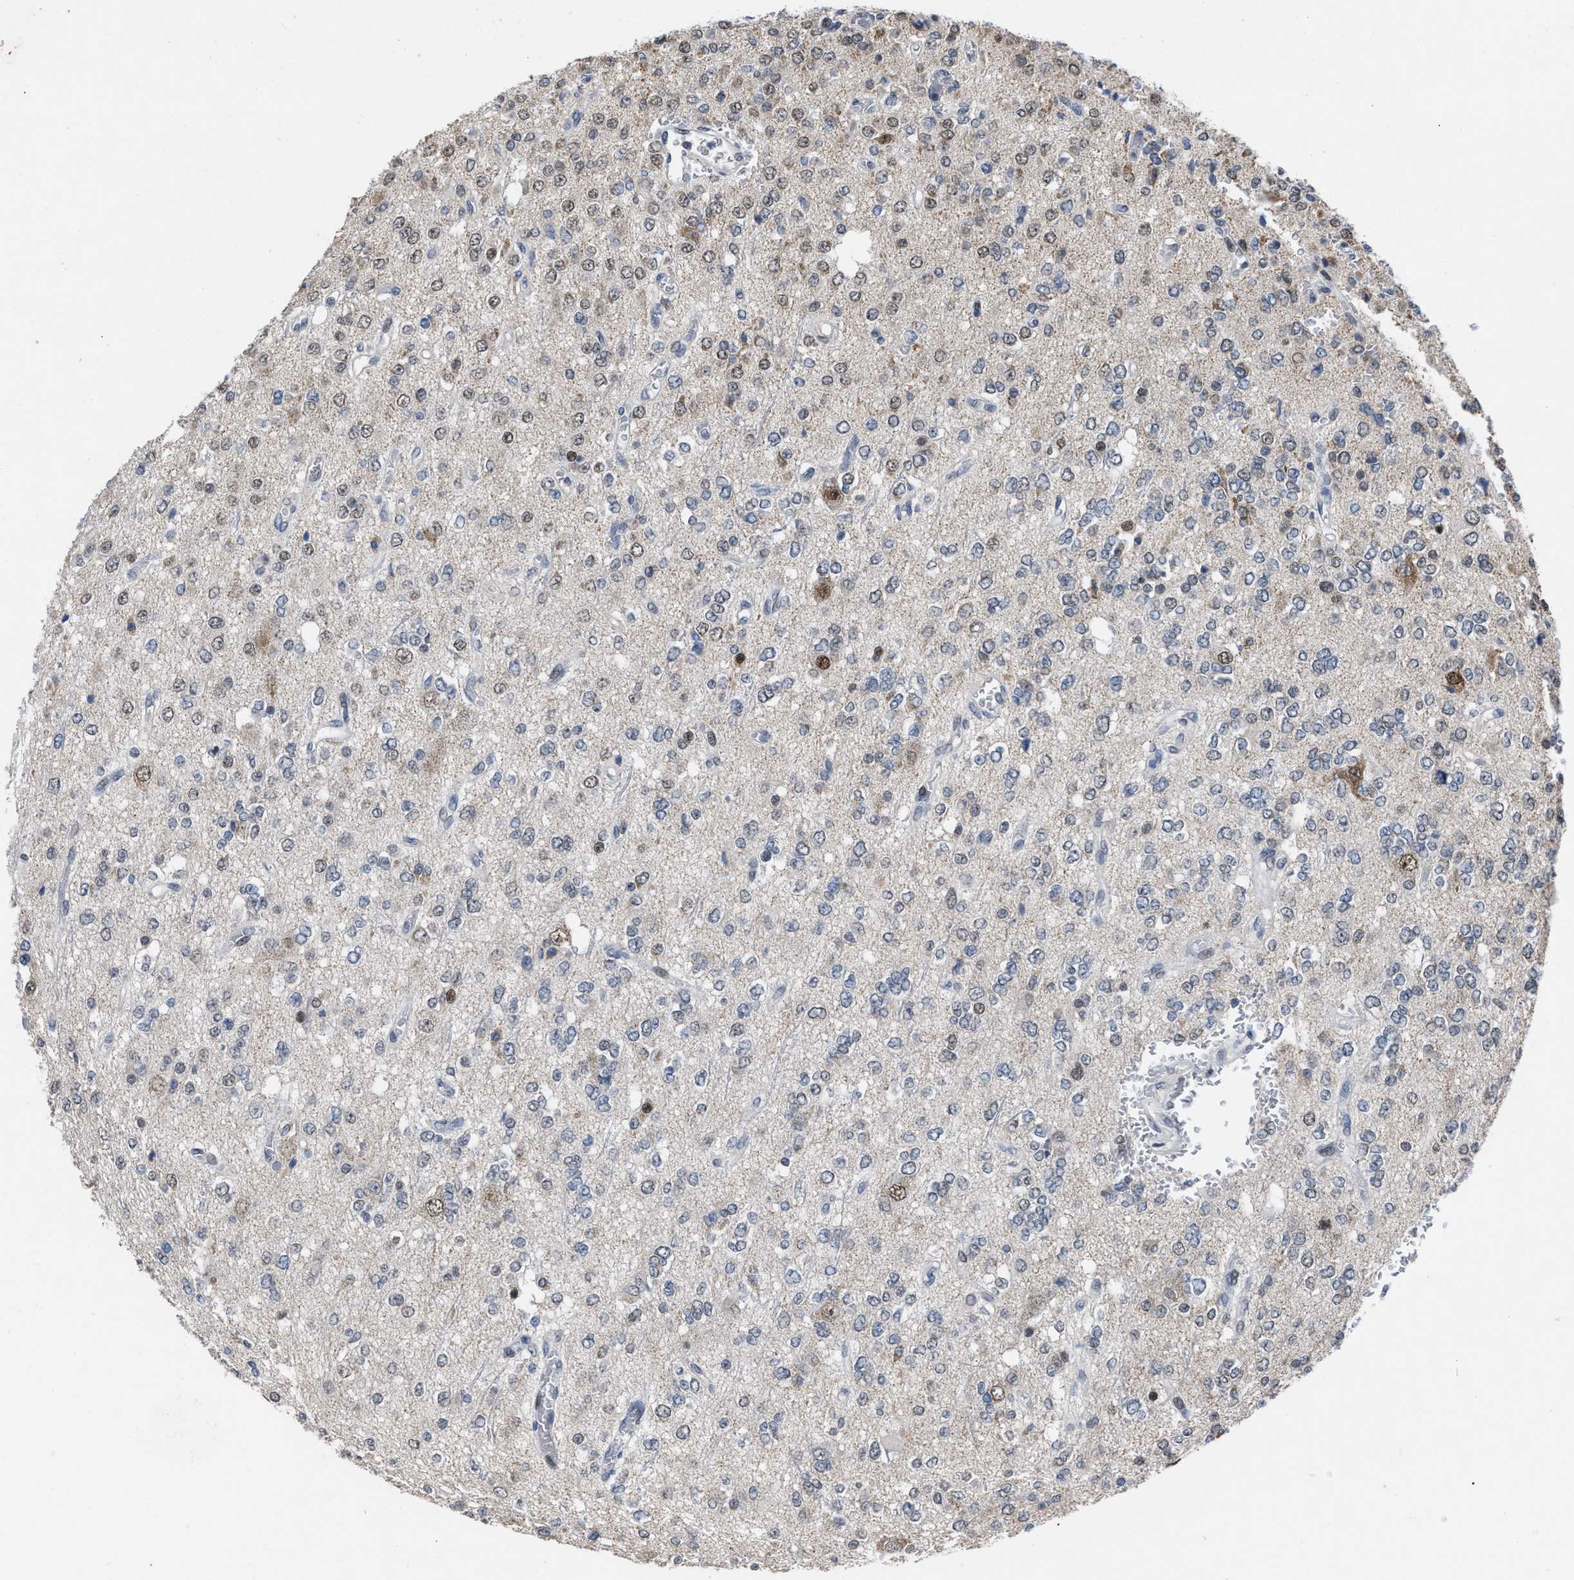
{"staining": {"intensity": "weak", "quantity": "25%-75%", "location": "nuclear"}, "tissue": "glioma", "cell_type": "Tumor cells", "image_type": "cancer", "snomed": [{"axis": "morphology", "description": "Glioma, malignant, Low grade"}, {"axis": "topography", "description": "Brain"}], "caption": "Immunohistochemical staining of human glioma demonstrates low levels of weak nuclear staining in about 25%-75% of tumor cells.", "gene": "SETDB1", "patient": {"sex": "male", "age": 38}}